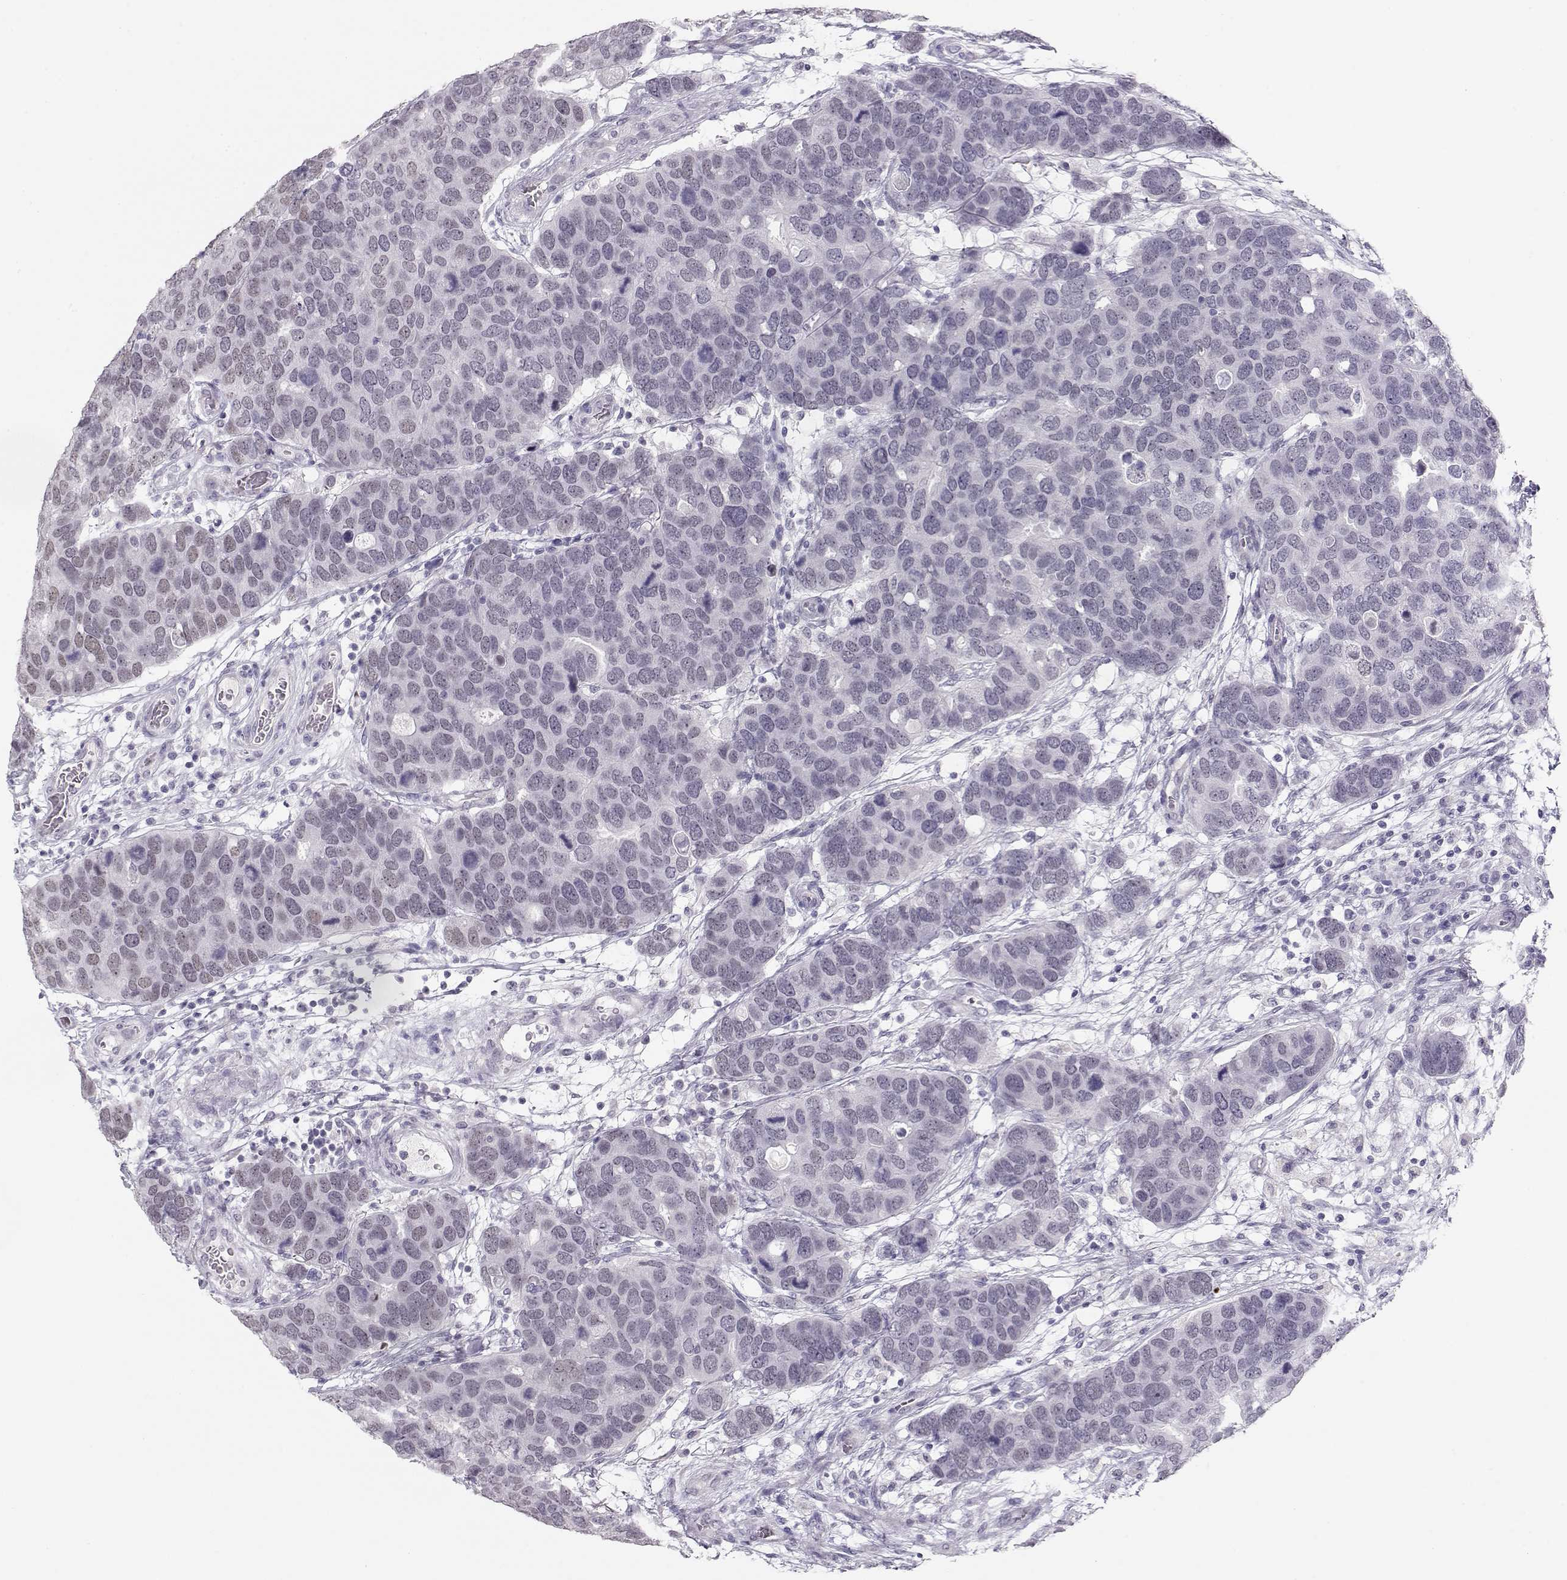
{"staining": {"intensity": "negative", "quantity": "none", "location": "none"}, "tissue": "breast cancer", "cell_type": "Tumor cells", "image_type": "cancer", "snomed": [{"axis": "morphology", "description": "Duct carcinoma"}, {"axis": "topography", "description": "Breast"}], "caption": "DAB immunohistochemical staining of breast cancer shows no significant positivity in tumor cells. Brightfield microscopy of immunohistochemistry (IHC) stained with DAB (brown) and hematoxylin (blue), captured at high magnification.", "gene": "IMPG1", "patient": {"sex": "female", "age": 83}}